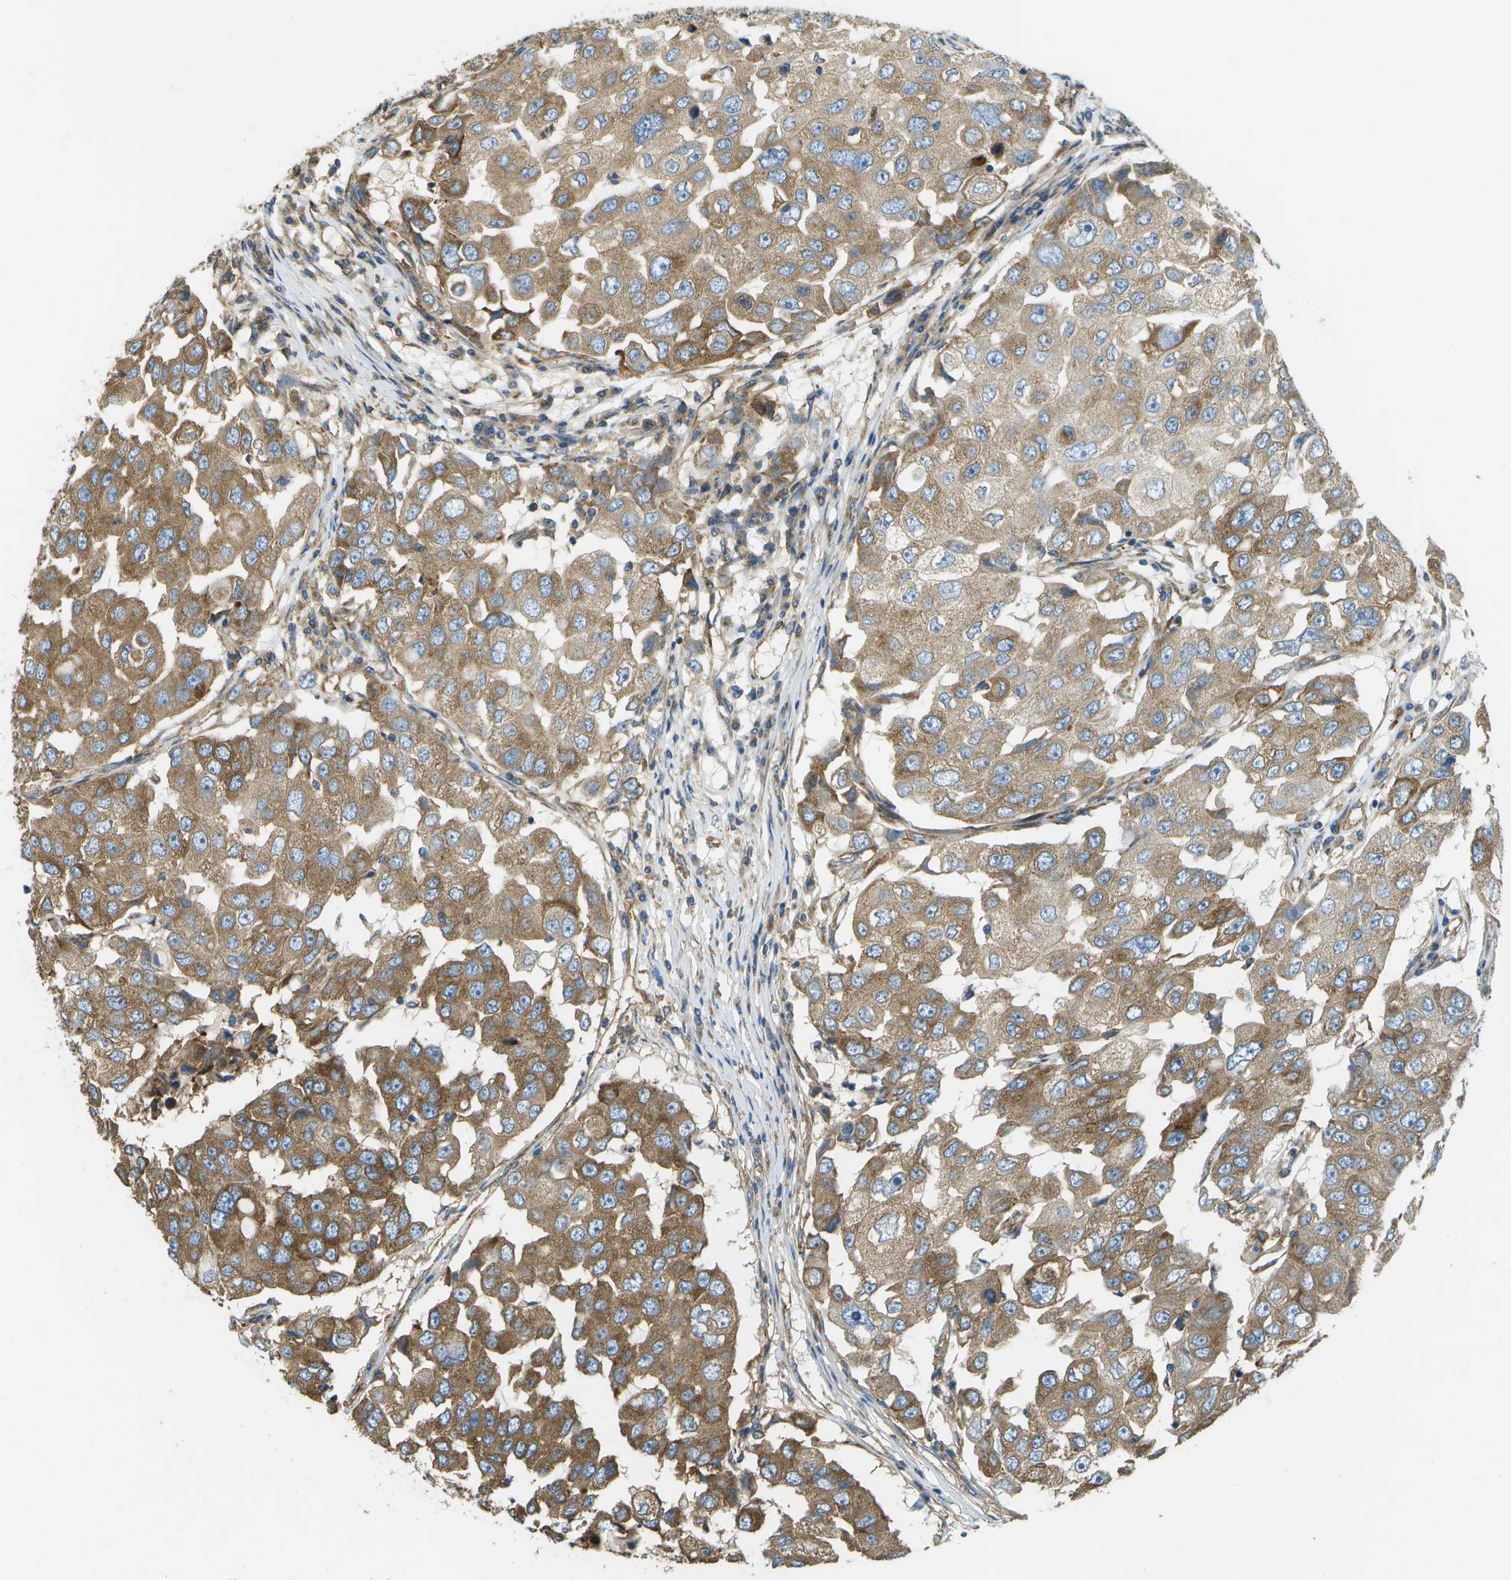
{"staining": {"intensity": "moderate", "quantity": ">75%", "location": "cytoplasmic/membranous"}, "tissue": "breast cancer", "cell_type": "Tumor cells", "image_type": "cancer", "snomed": [{"axis": "morphology", "description": "Duct carcinoma"}, {"axis": "topography", "description": "Breast"}], "caption": "Immunohistochemistry (IHC) image of breast cancer stained for a protein (brown), which reveals medium levels of moderate cytoplasmic/membranous expression in approximately >75% of tumor cells.", "gene": "CLTC", "patient": {"sex": "female", "age": 27}}